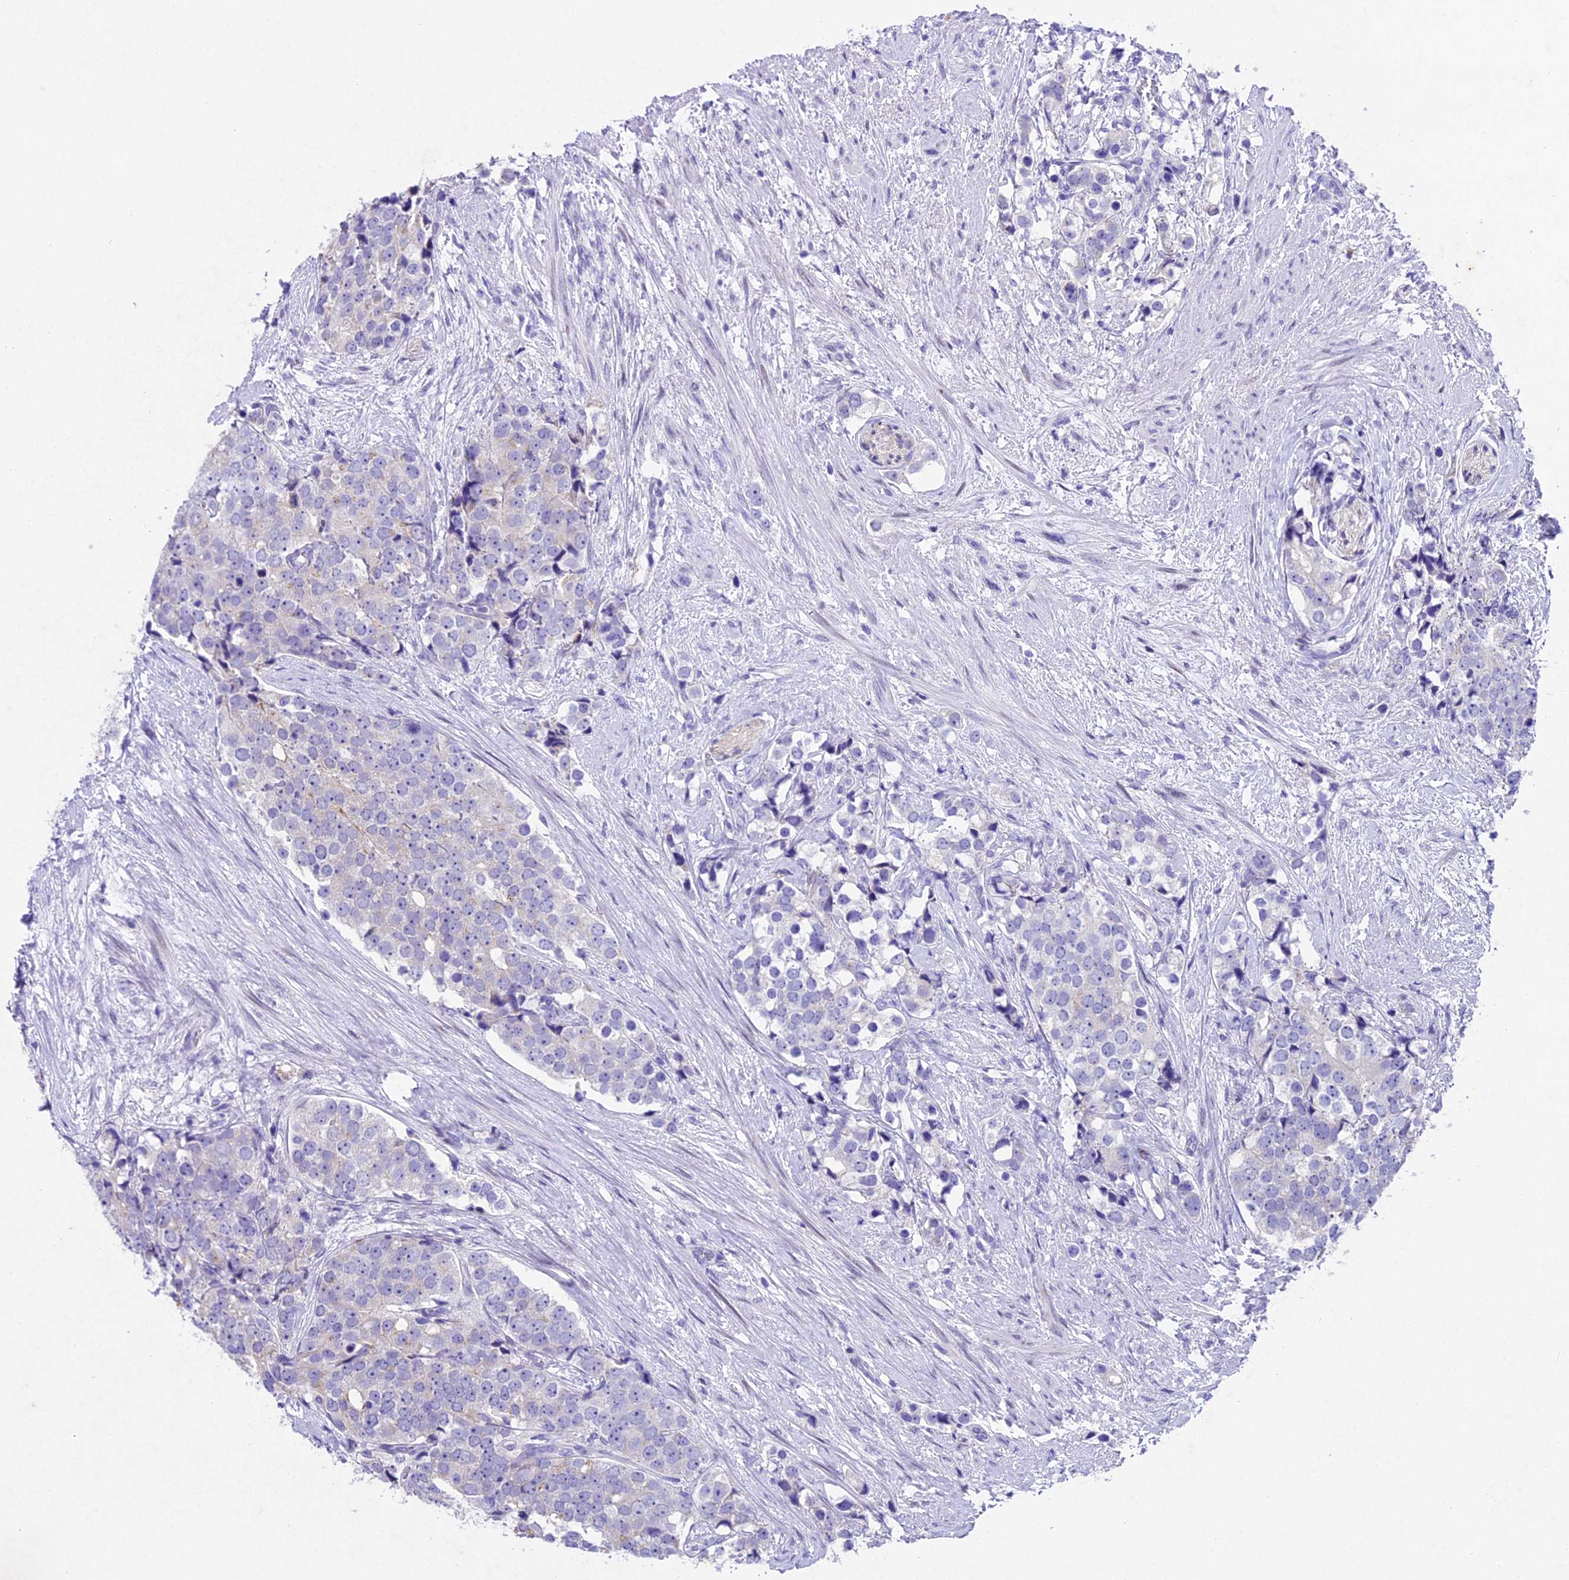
{"staining": {"intensity": "negative", "quantity": "none", "location": "none"}, "tissue": "prostate cancer", "cell_type": "Tumor cells", "image_type": "cancer", "snomed": [{"axis": "morphology", "description": "Adenocarcinoma, High grade"}, {"axis": "topography", "description": "Prostate"}], "caption": "A photomicrograph of human prostate cancer is negative for staining in tumor cells. (DAB (3,3'-diaminobenzidine) IHC visualized using brightfield microscopy, high magnification).", "gene": "IFT140", "patient": {"sex": "male", "age": 49}}